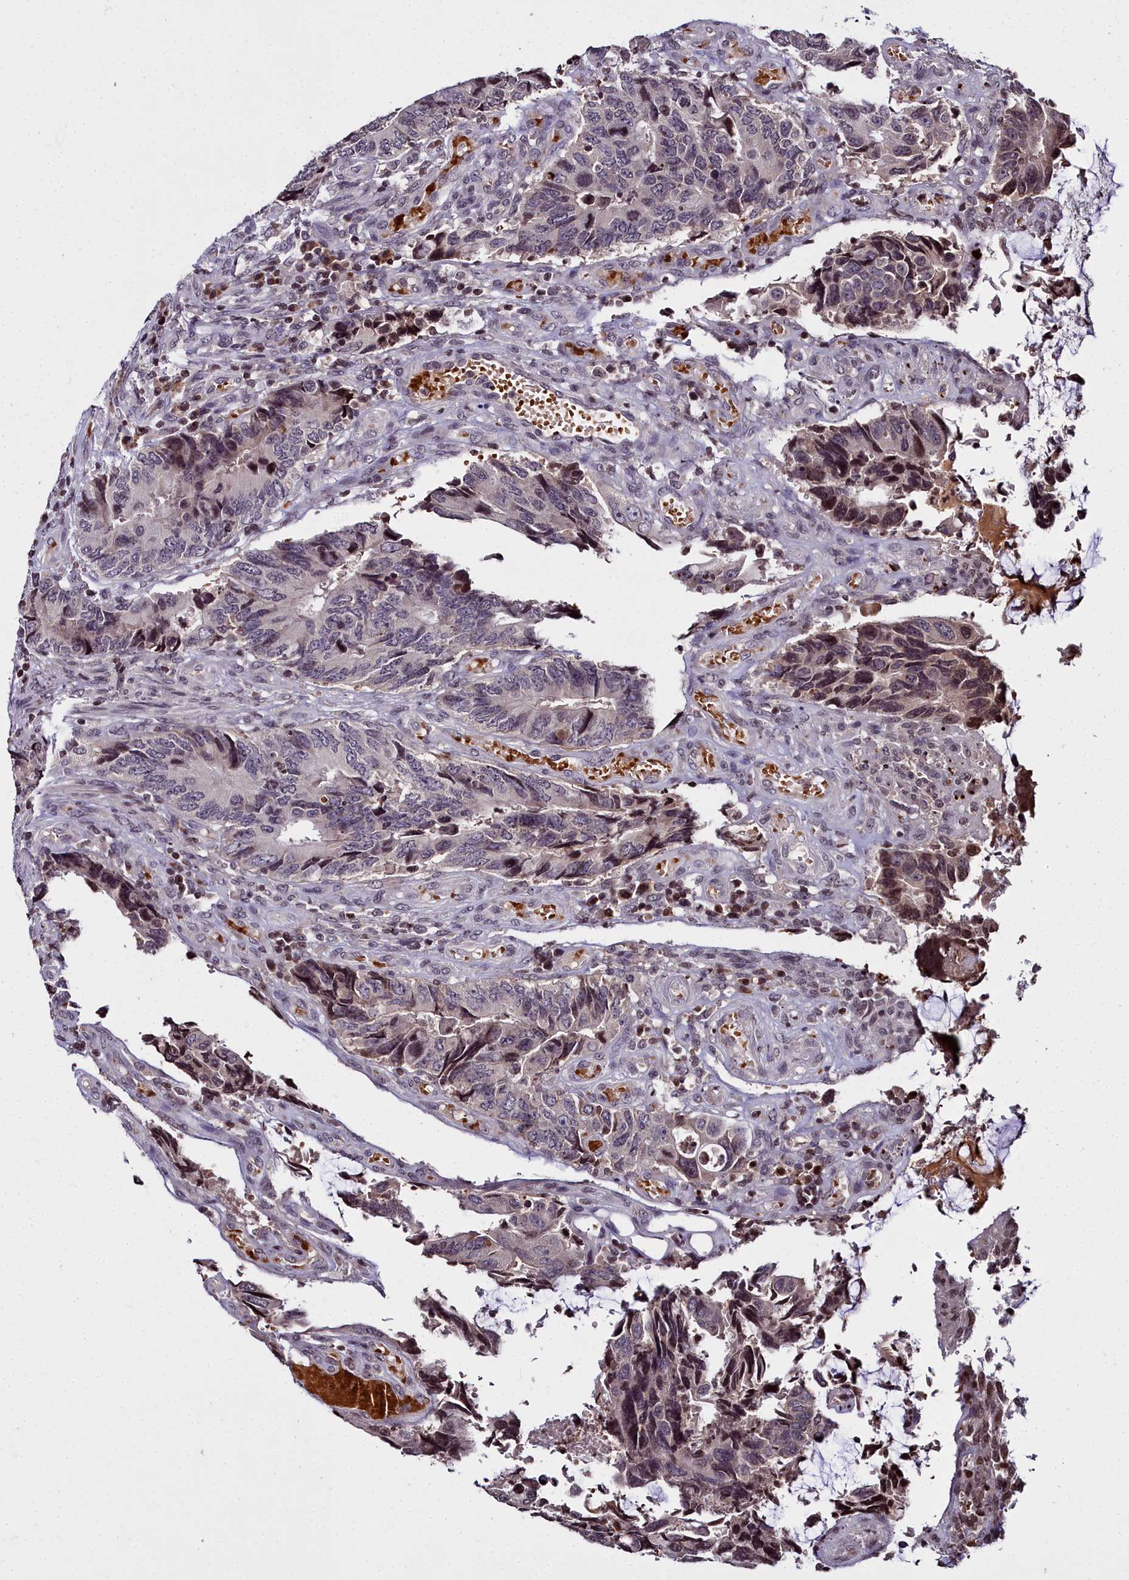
{"staining": {"intensity": "weak", "quantity": "<25%", "location": "nuclear"}, "tissue": "colorectal cancer", "cell_type": "Tumor cells", "image_type": "cancer", "snomed": [{"axis": "morphology", "description": "Adenocarcinoma, NOS"}, {"axis": "topography", "description": "Colon"}], "caption": "High power microscopy micrograph of an immunohistochemistry (IHC) image of colorectal cancer, revealing no significant expression in tumor cells. (DAB immunohistochemistry (IHC) with hematoxylin counter stain).", "gene": "FZD4", "patient": {"sex": "male", "age": 87}}